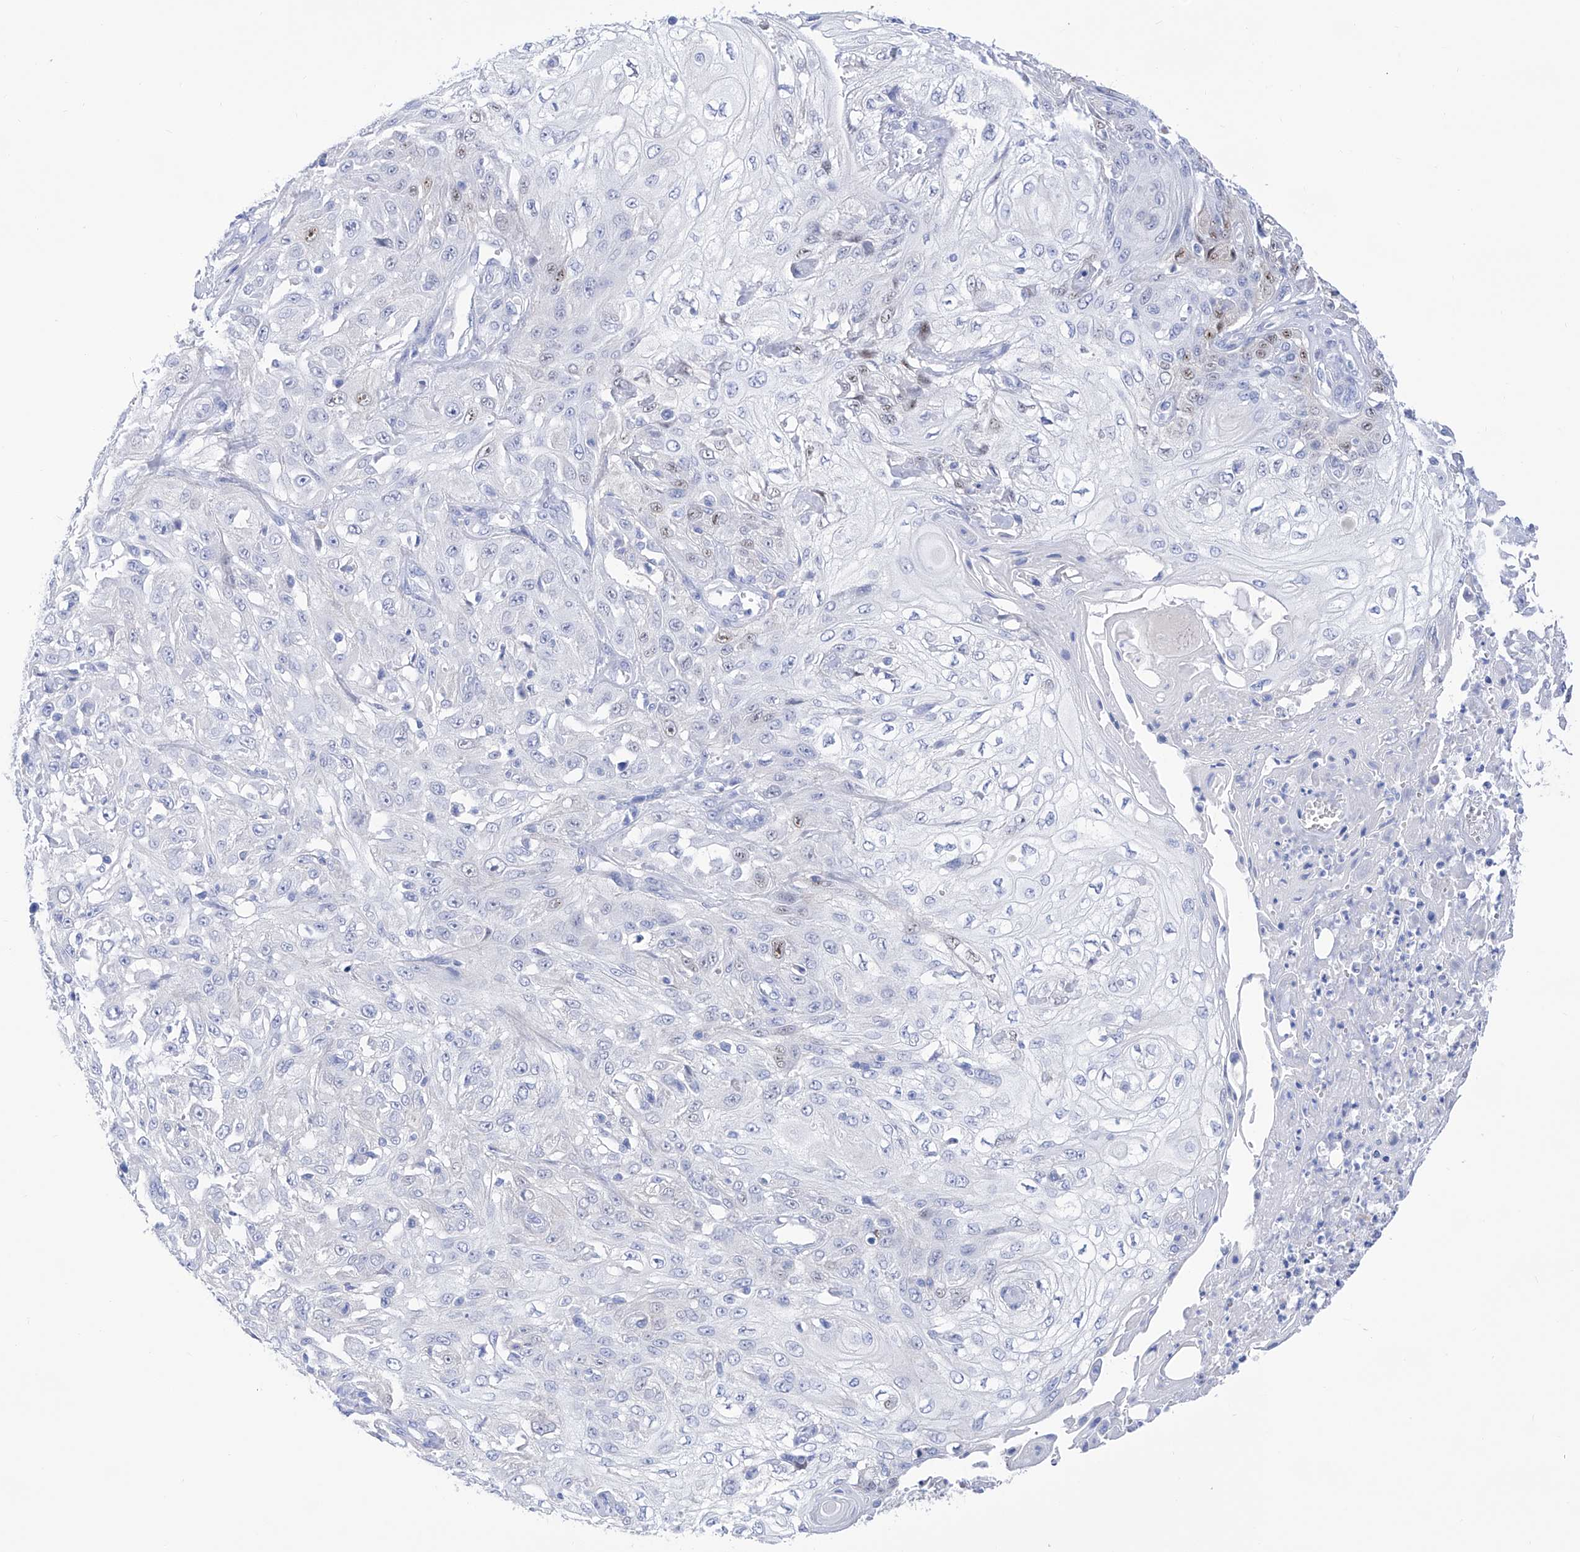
{"staining": {"intensity": "negative", "quantity": "none", "location": "none"}, "tissue": "skin cancer", "cell_type": "Tumor cells", "image_type": "cancer", "snomed": [{"axis": "morphology", "description": "Squamous cell carcinoma, NOS"}, {"axis": "morphology", "description": "Squamous cell carcinoma, metastatic, NOS"}, {"axis": "topography", "description": "Skin"}, {"axis": "topography", "description": "Lymph node"}], "caption": "Immunohistochemical staining of human metastatic squamous cell carcinoma (skin) reveals no significant positivity in tumor cells. Nuclei are stained in blue.", "gene": "TRPC7", "patient": {"sex": "male", "age": 75}}